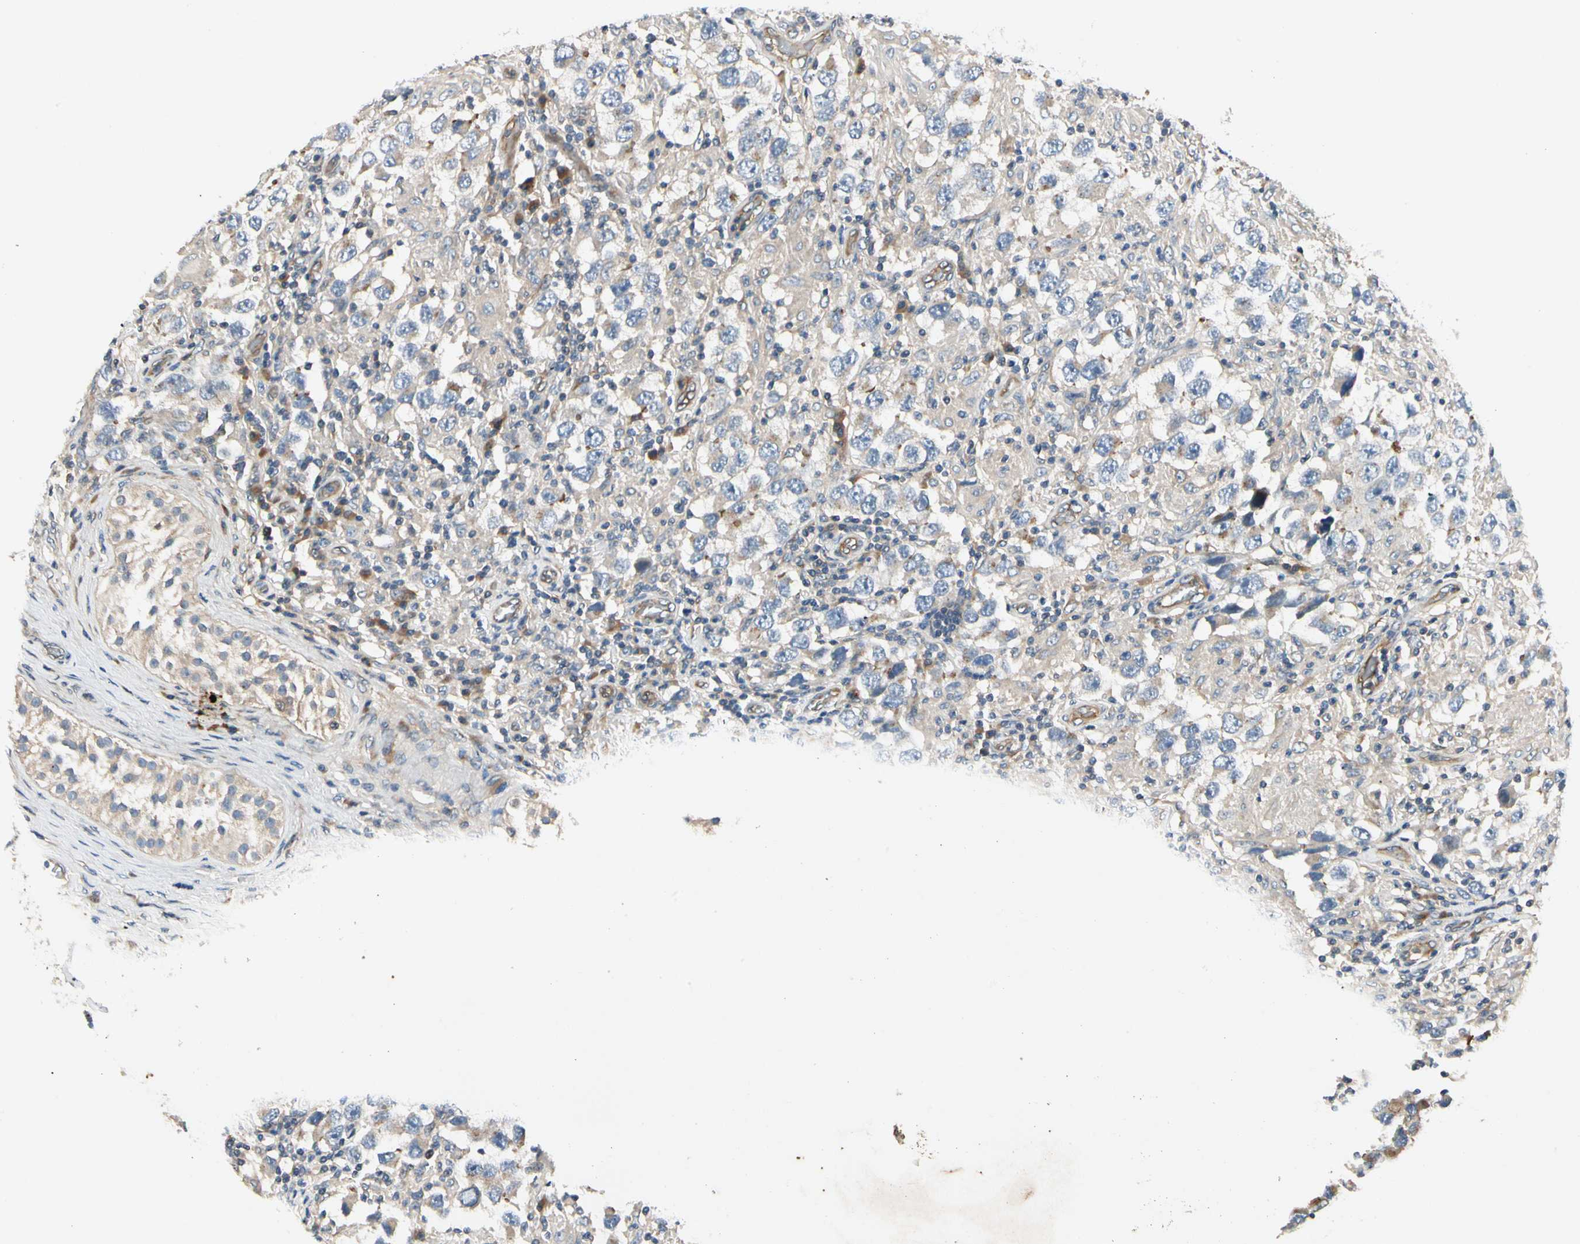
{"staining": {"intensity": "moderate", "quantity": "25%-75%", "location": "cytoplasmic/membranous"}, "tissue": "testis cancer", "cell_type": "Tumor cells", "image_type": "cancer", "snomed": [{"axis": "morphology", "description": "Carcinoma, Embryonal, NOS"}, {"axis": "topography", "description": "Testis"}], "caption": "Immunohistochemical staining of human testis cancer exhibits medium levels of moderate cytoplasmic/membranous protein positivity in approximately 25%-75% of tumor cells.", "gene": "ROCK2", "patient": {"sex": "male", "age": 21}}